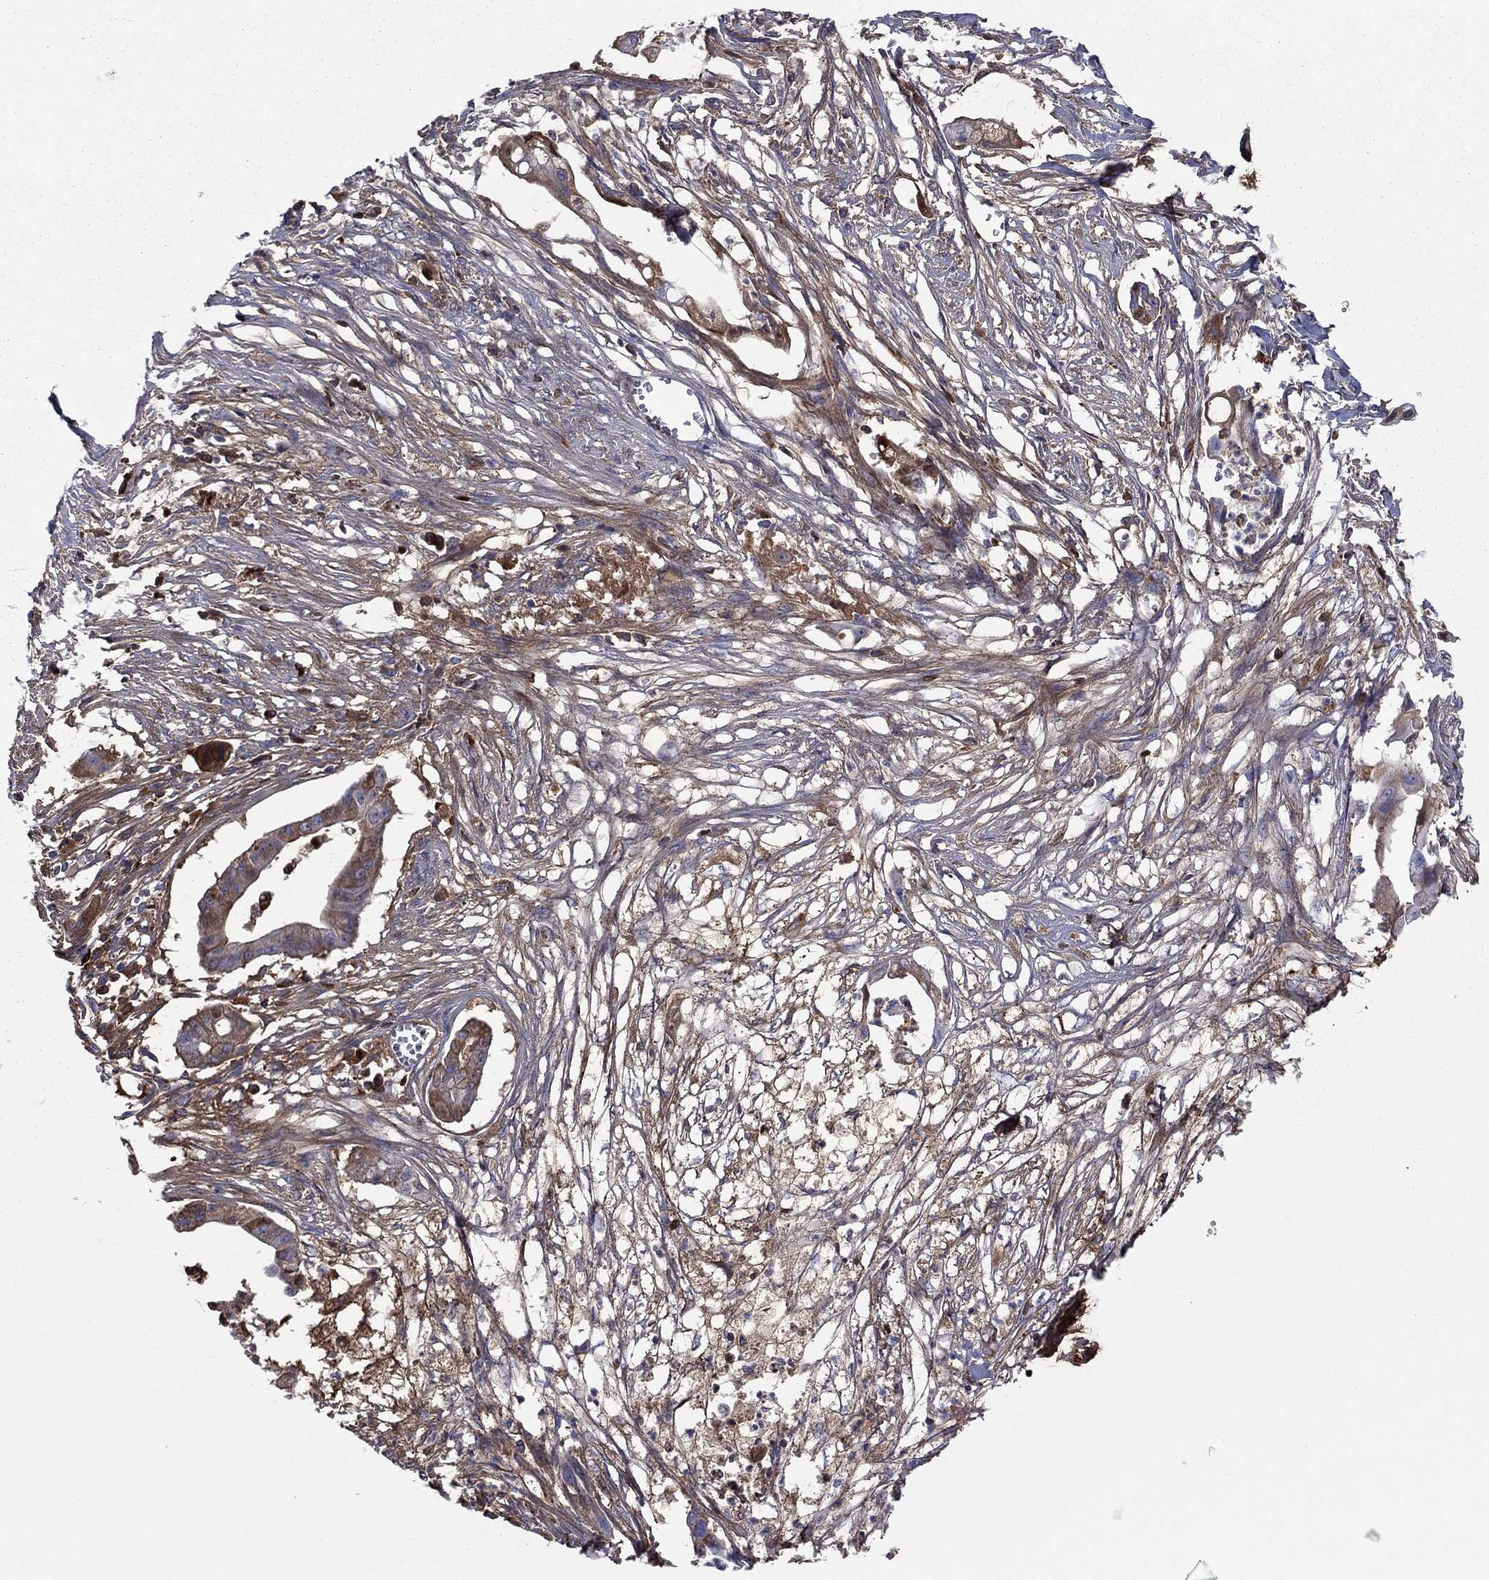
{"staining": {"intensity": "moderate", "quantity": "25%-75%", "location": "cytoplasmic/membranous"}, "tissue": "pancreatic cancer", "cell_type": "Tumor cells", "image_type": "cancer", "snomed": [{"axis": "morphology", "description": "Normal tissue, NOS"}, {"axis": "morphology", "description": "Adenocarcinoma, NOS"}, {"axis": "topography", "description": "Pancreas"}], "caption": "Pancreatic cancer stained for a protein (brown) displays moderate cytoplasmic/membranous positive staining in about 25%-75% of tumor cells.", "gene": "HPX", "patient": {"sex": "female", "age": 58}}